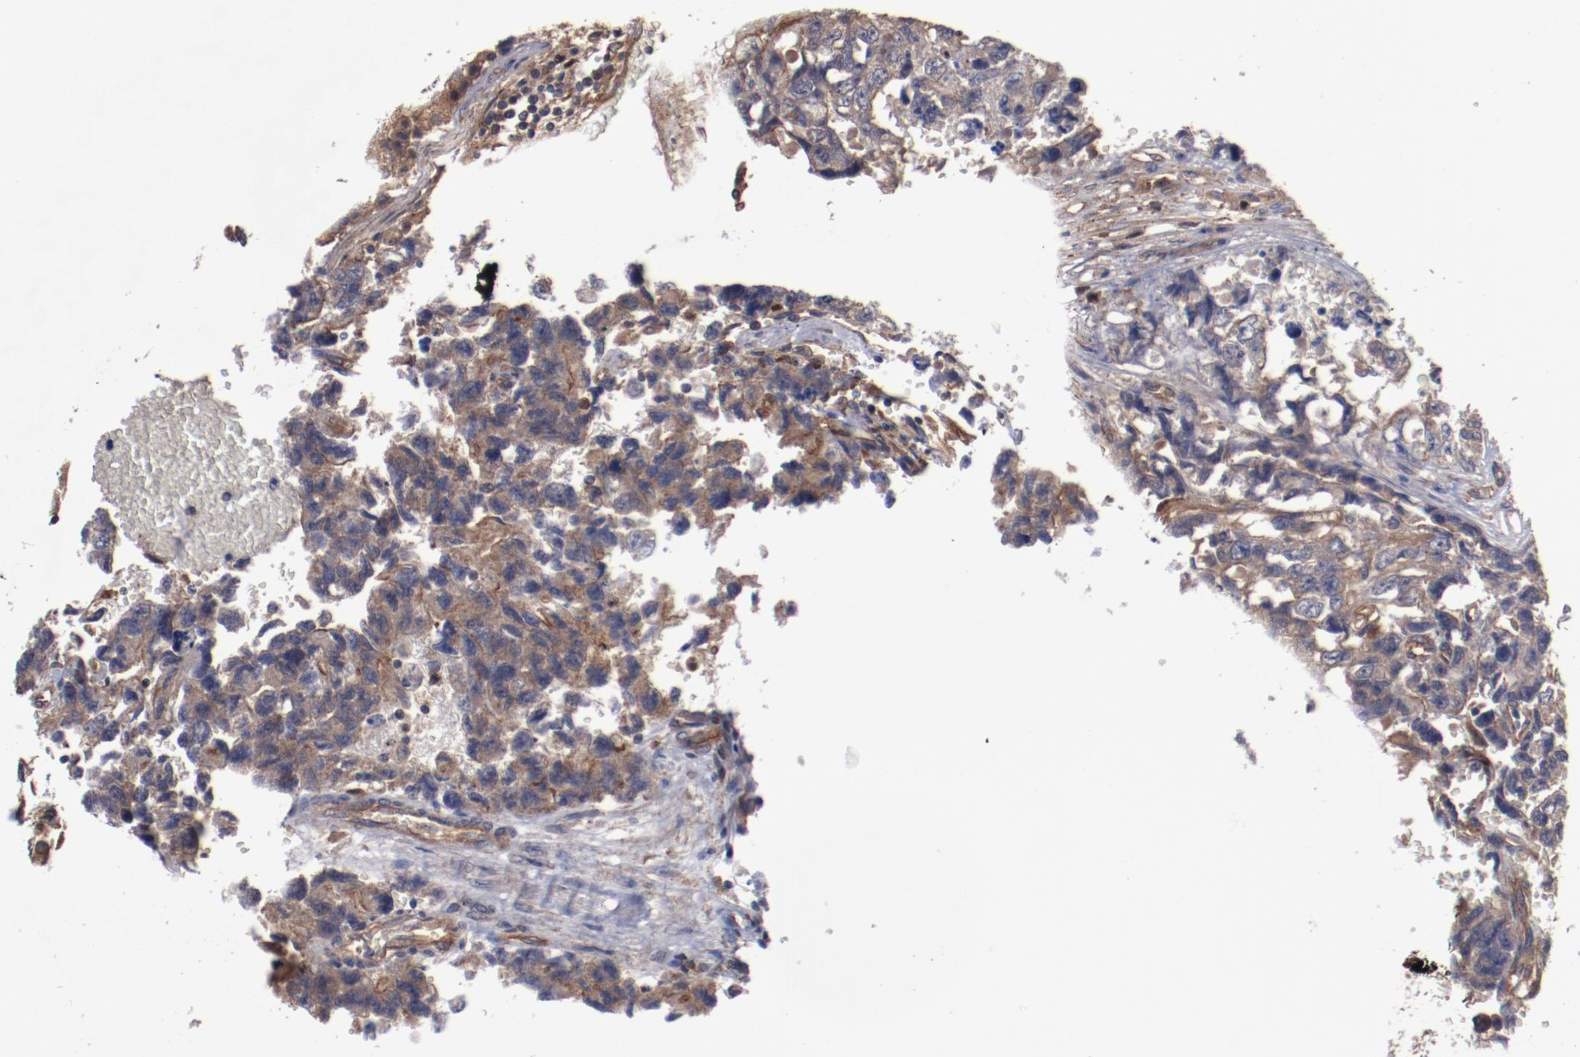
{"staining": {"intensity": "moderate", "quantity": "25%-75%", "location": "cytoplasmic/membranous"}, "tissue": "testis cancer", "cell_type": "Tumor cells", "image_type": "cancer", "snomed": [{"axis": "morphology", "description": "Carcinoma, Embryonal, NOS"}, {"axis": "topography", "description": "Testis"}], "caption": "A medium amount of moderate cytoplasmic/membranous staining is appreciated in approximately 25%-75% of tumor cells in testis cancer (embryonal carcinoma) tissue. (Stains: DAB (3,3'-diaminobenzidine) in brown, nuclei in blue, Microscopy: brightfield microscopy at high magnification).", "gene": "DNAAF2", "patient": {"sex": "male", "age": 31}}